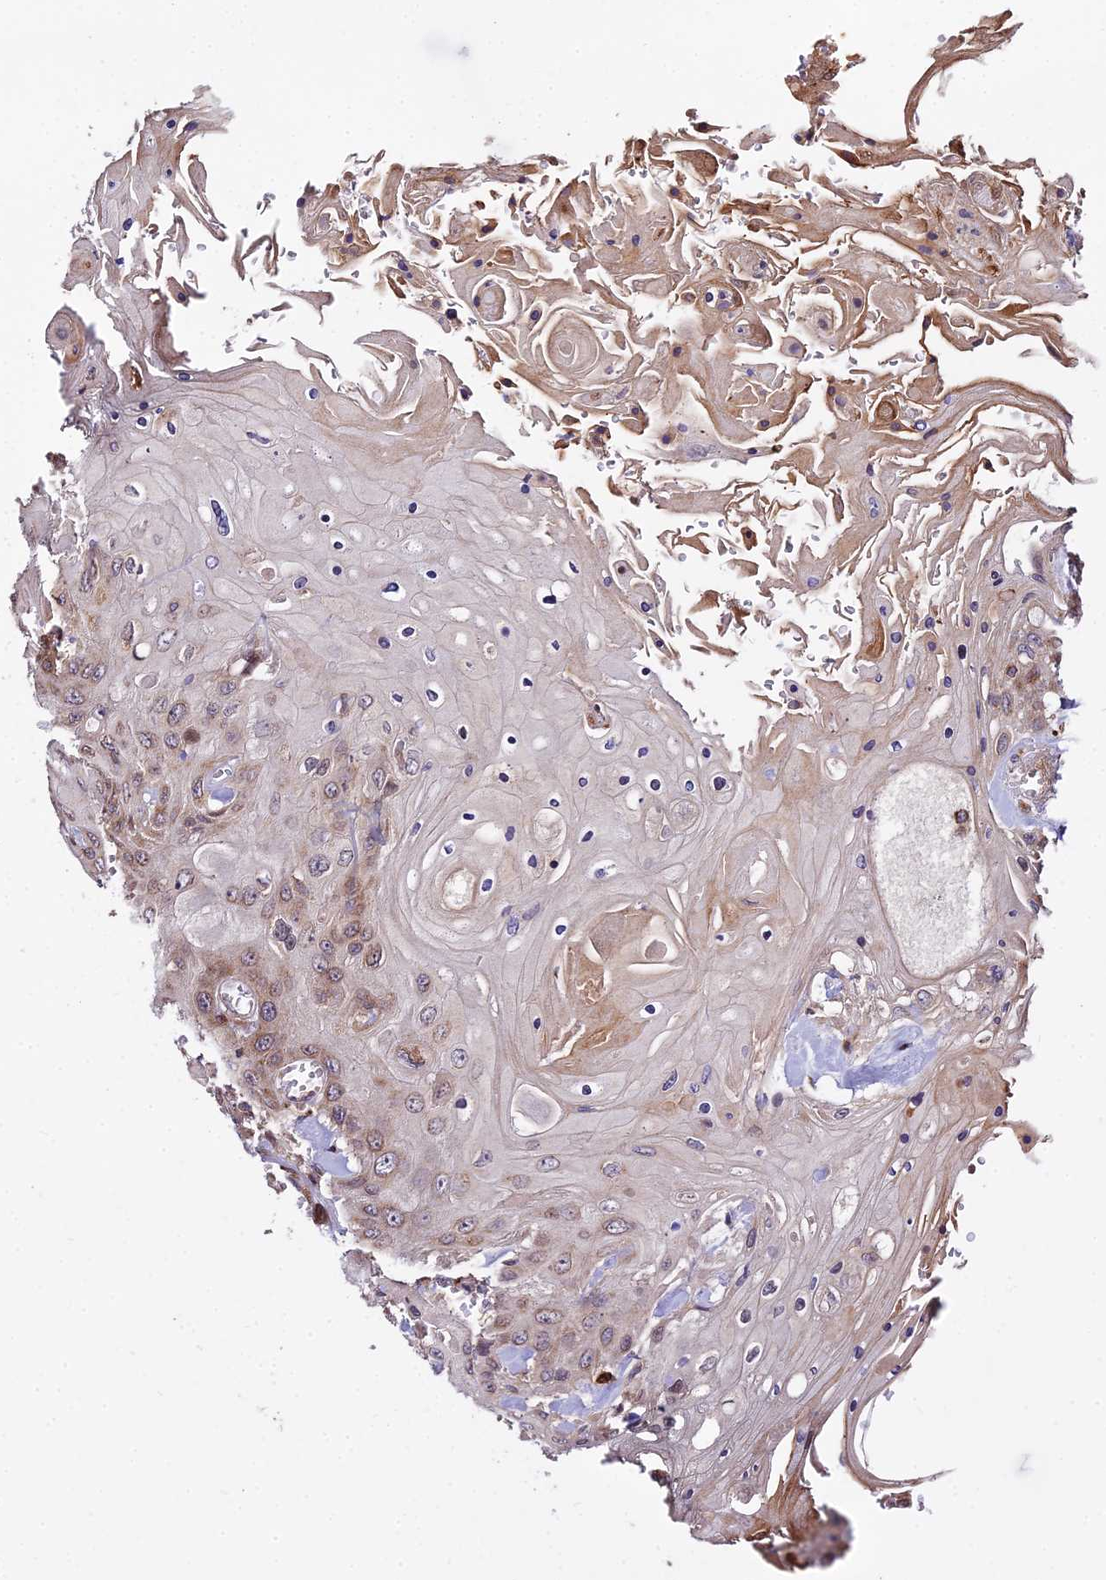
{"staining": {"intensity": "moderate", "quantity": "25%-75%", "location": "cytoplasmic/membranous"}, "tissue": "head and neck cancer", "cell_type": "Tumor cells", "image_type": "cancer", "snomed": [{"axis": "morphology", "description": "Squamous cell carcinoma, NOS"}, {"axis": "topography", "description": "Head-Neck"}], "caption": "Brown immunohistochemical staining in human head and neck cancer (squamous cell carcinoma) reveals moderate cytoplasmic/membranous positivity in approximately 25%-75% of tumor cells.", "gene": "PEX19", "patient": {"sex": "female", "age": 43}}